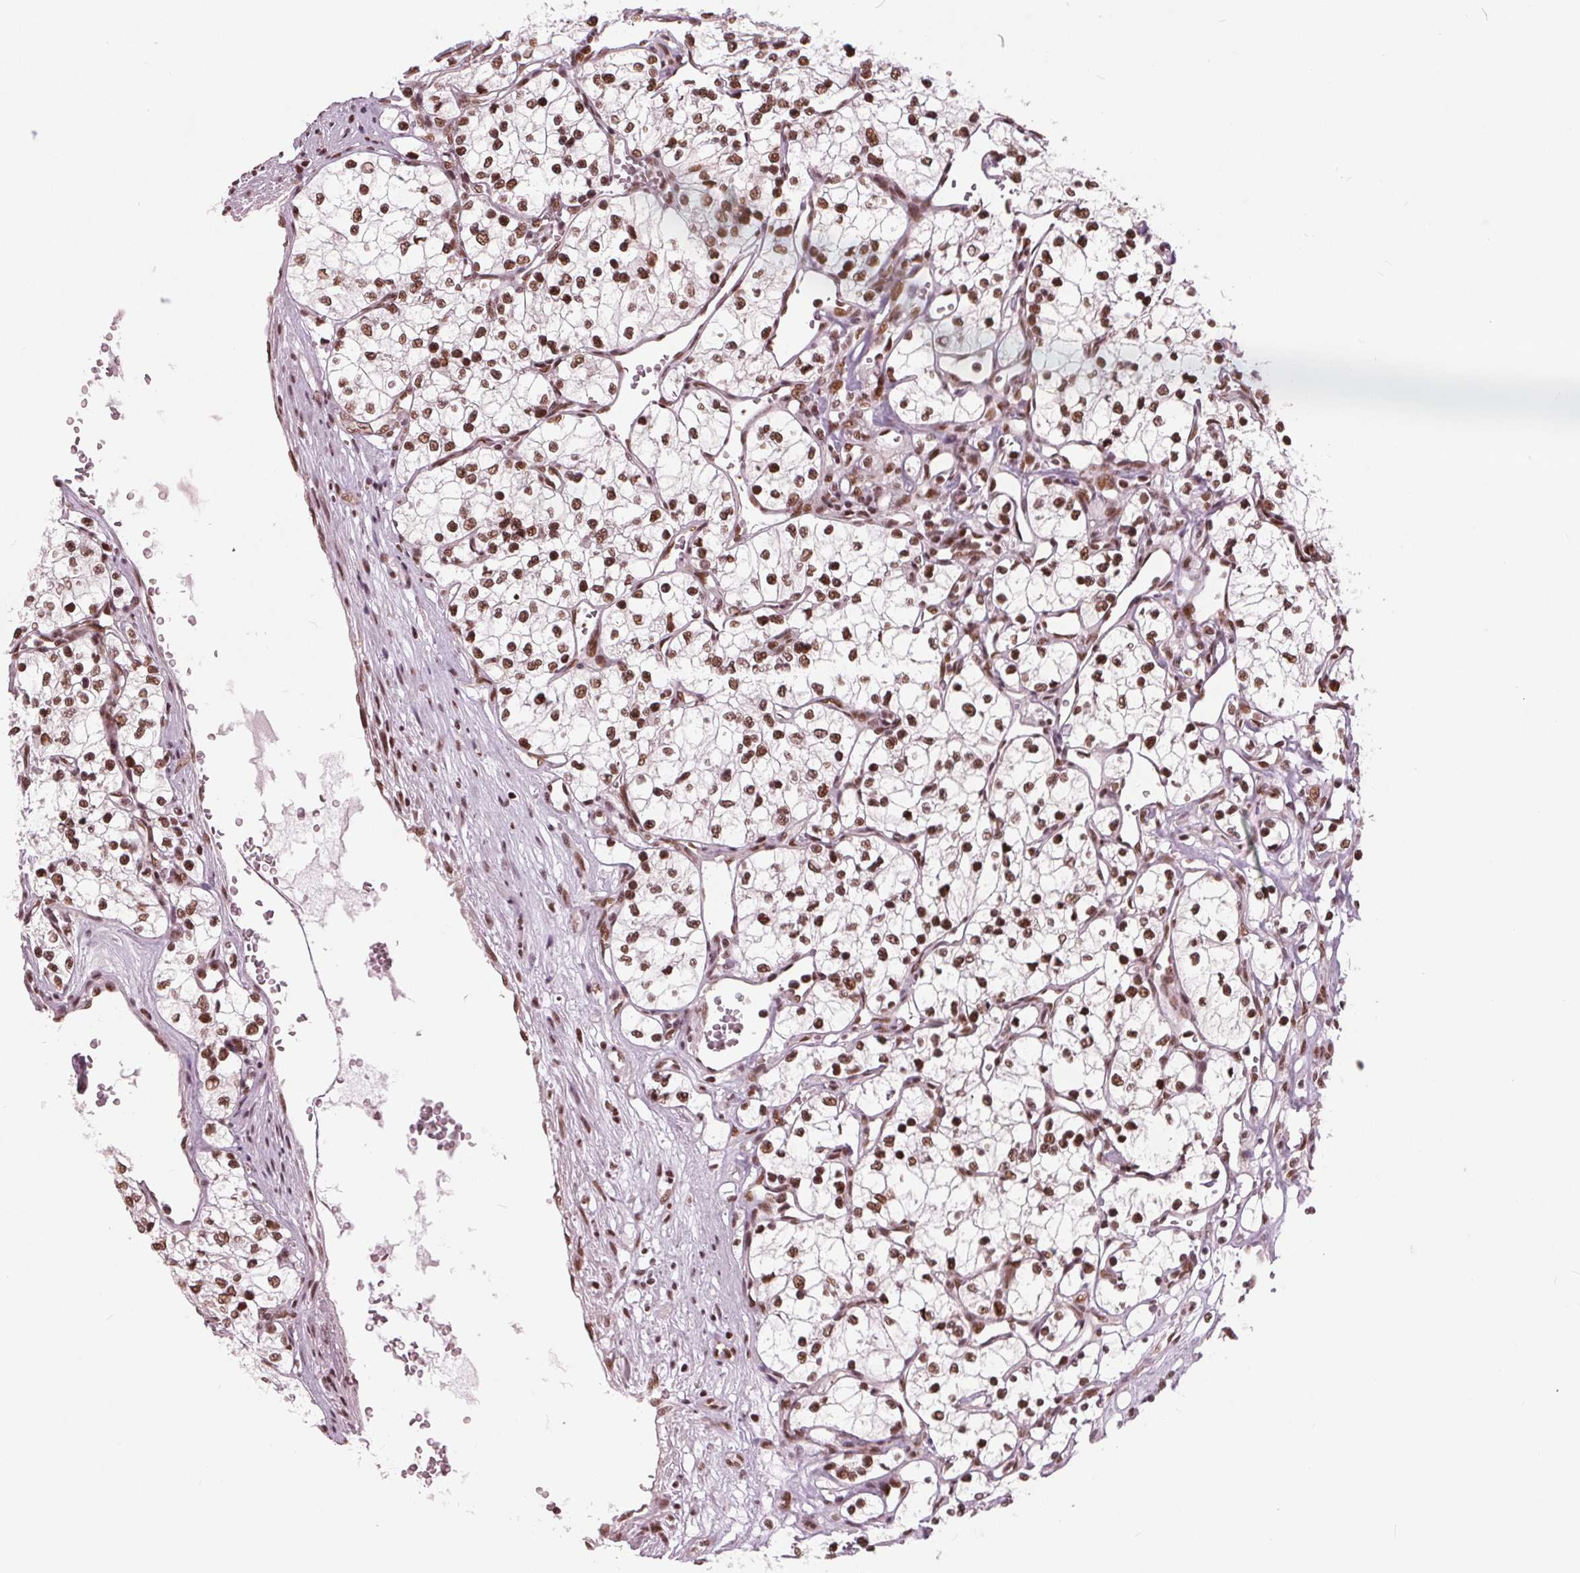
{"staining": {"intensity": "moderate", "quantity": ">75%", "location": "nuclear"}, "tissue": "renal cancer", "cell_type": "Tumor cells", "image_type": "cancer", "snomed": [{"axis": "morphology", "description": "Adenocarcinoma, NOS"}, {"axis": "topography", "description": "Kidney"}], "caption": "A medium amount of moderate nuclear expression is appreciated in about >75% of tumor cells in adenocarcinoma (renal) tissue.", "gene": "LSM2", "patient": {"sex": "female", "age": 69}}